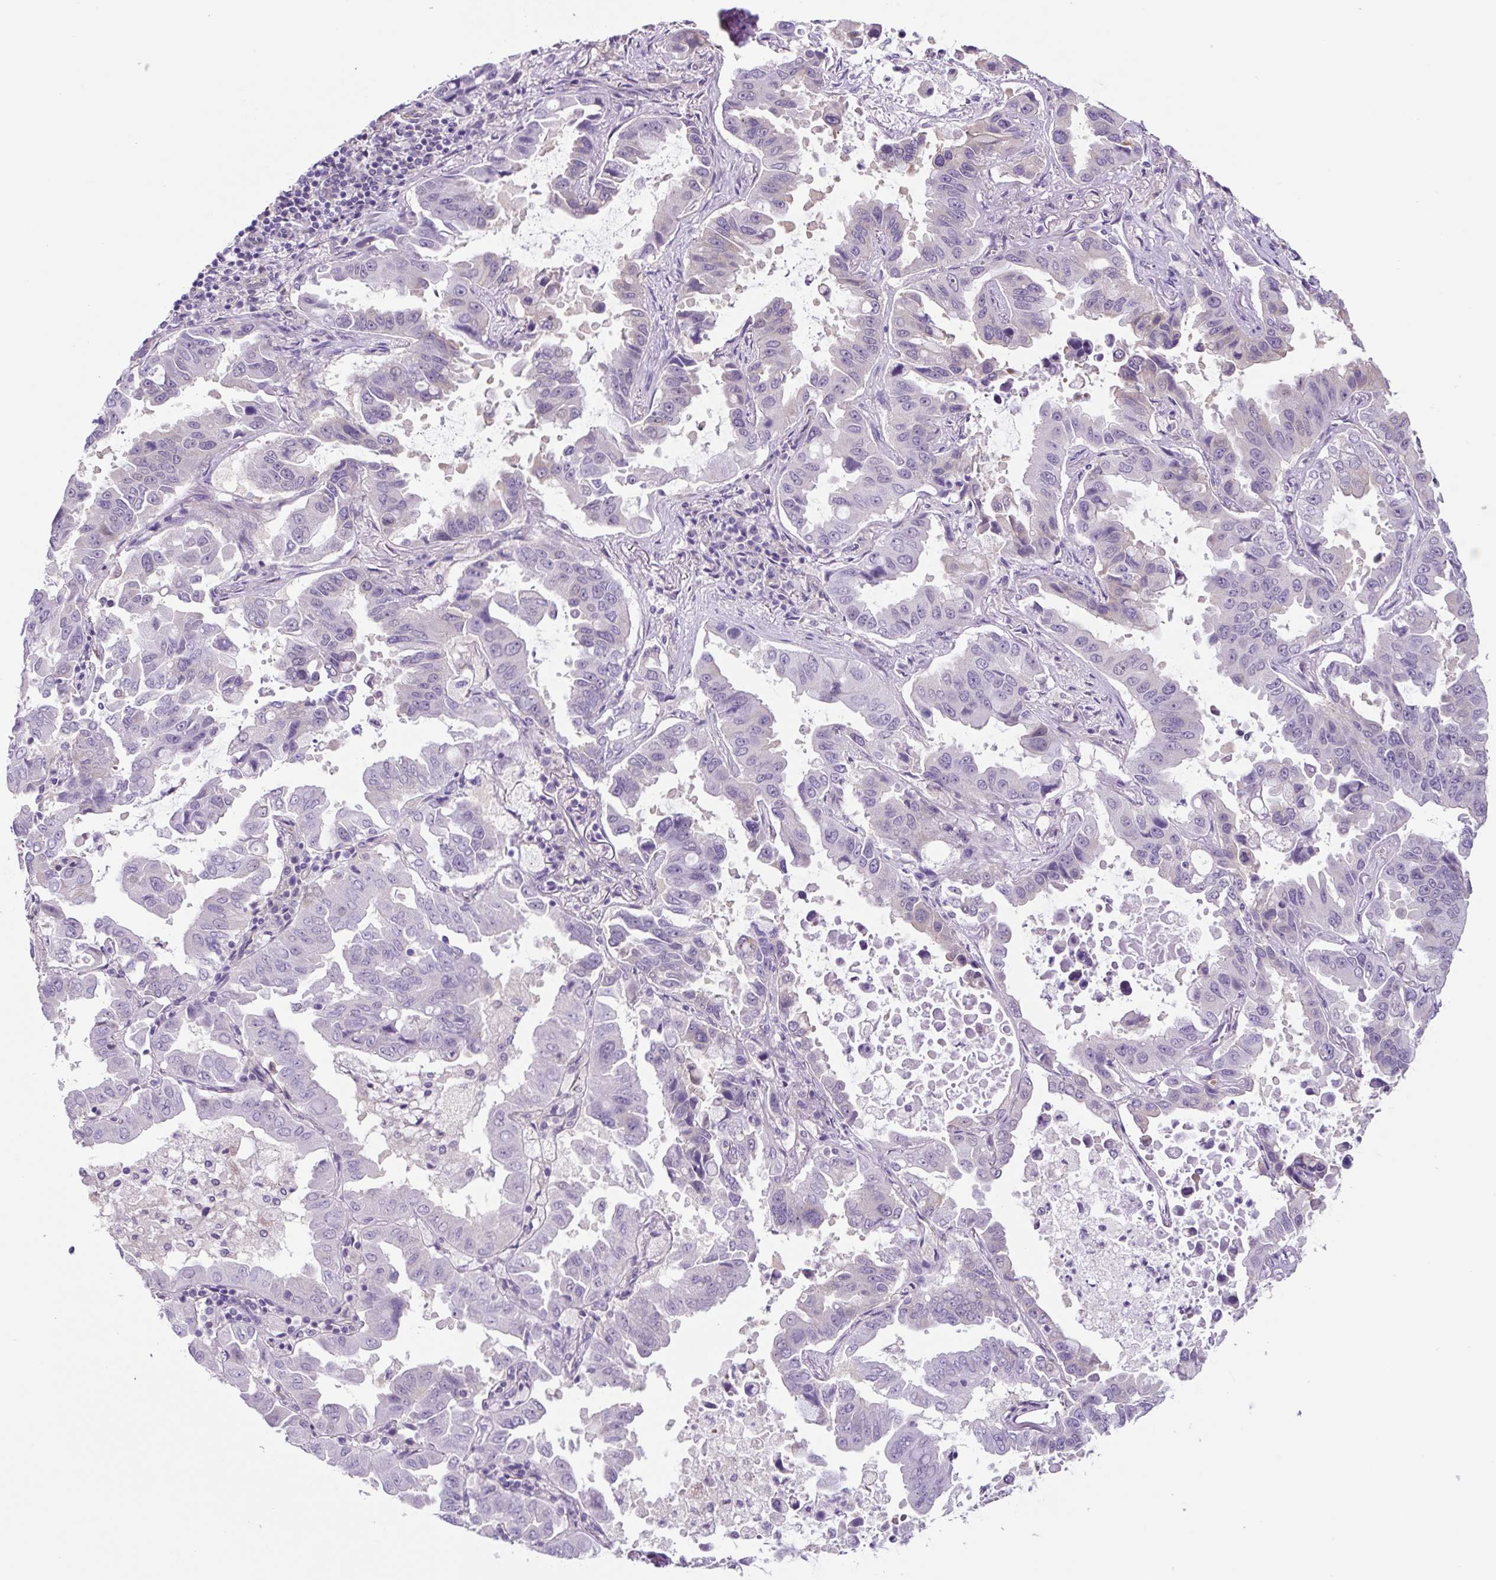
{"staining": {"intensity": "negative", "quantity": "none", "location": "none"}, "tissue": "lung cancer", "cell_type": "Tumor cells", "image_type": "cancer", "snomed": [{"axis": "morphology", "description": "Adenocarcinoma, NOS"}, {"axis": "topography", "description": "Lung"}], "caption": "Human lung cancer (adenocarcinoma) stained for a protein using immunohistochemistry (IHC) reveals no expression in tumor cells.", "gene": "GORASP1", "patient": {"sex": "male", "age": 64}}